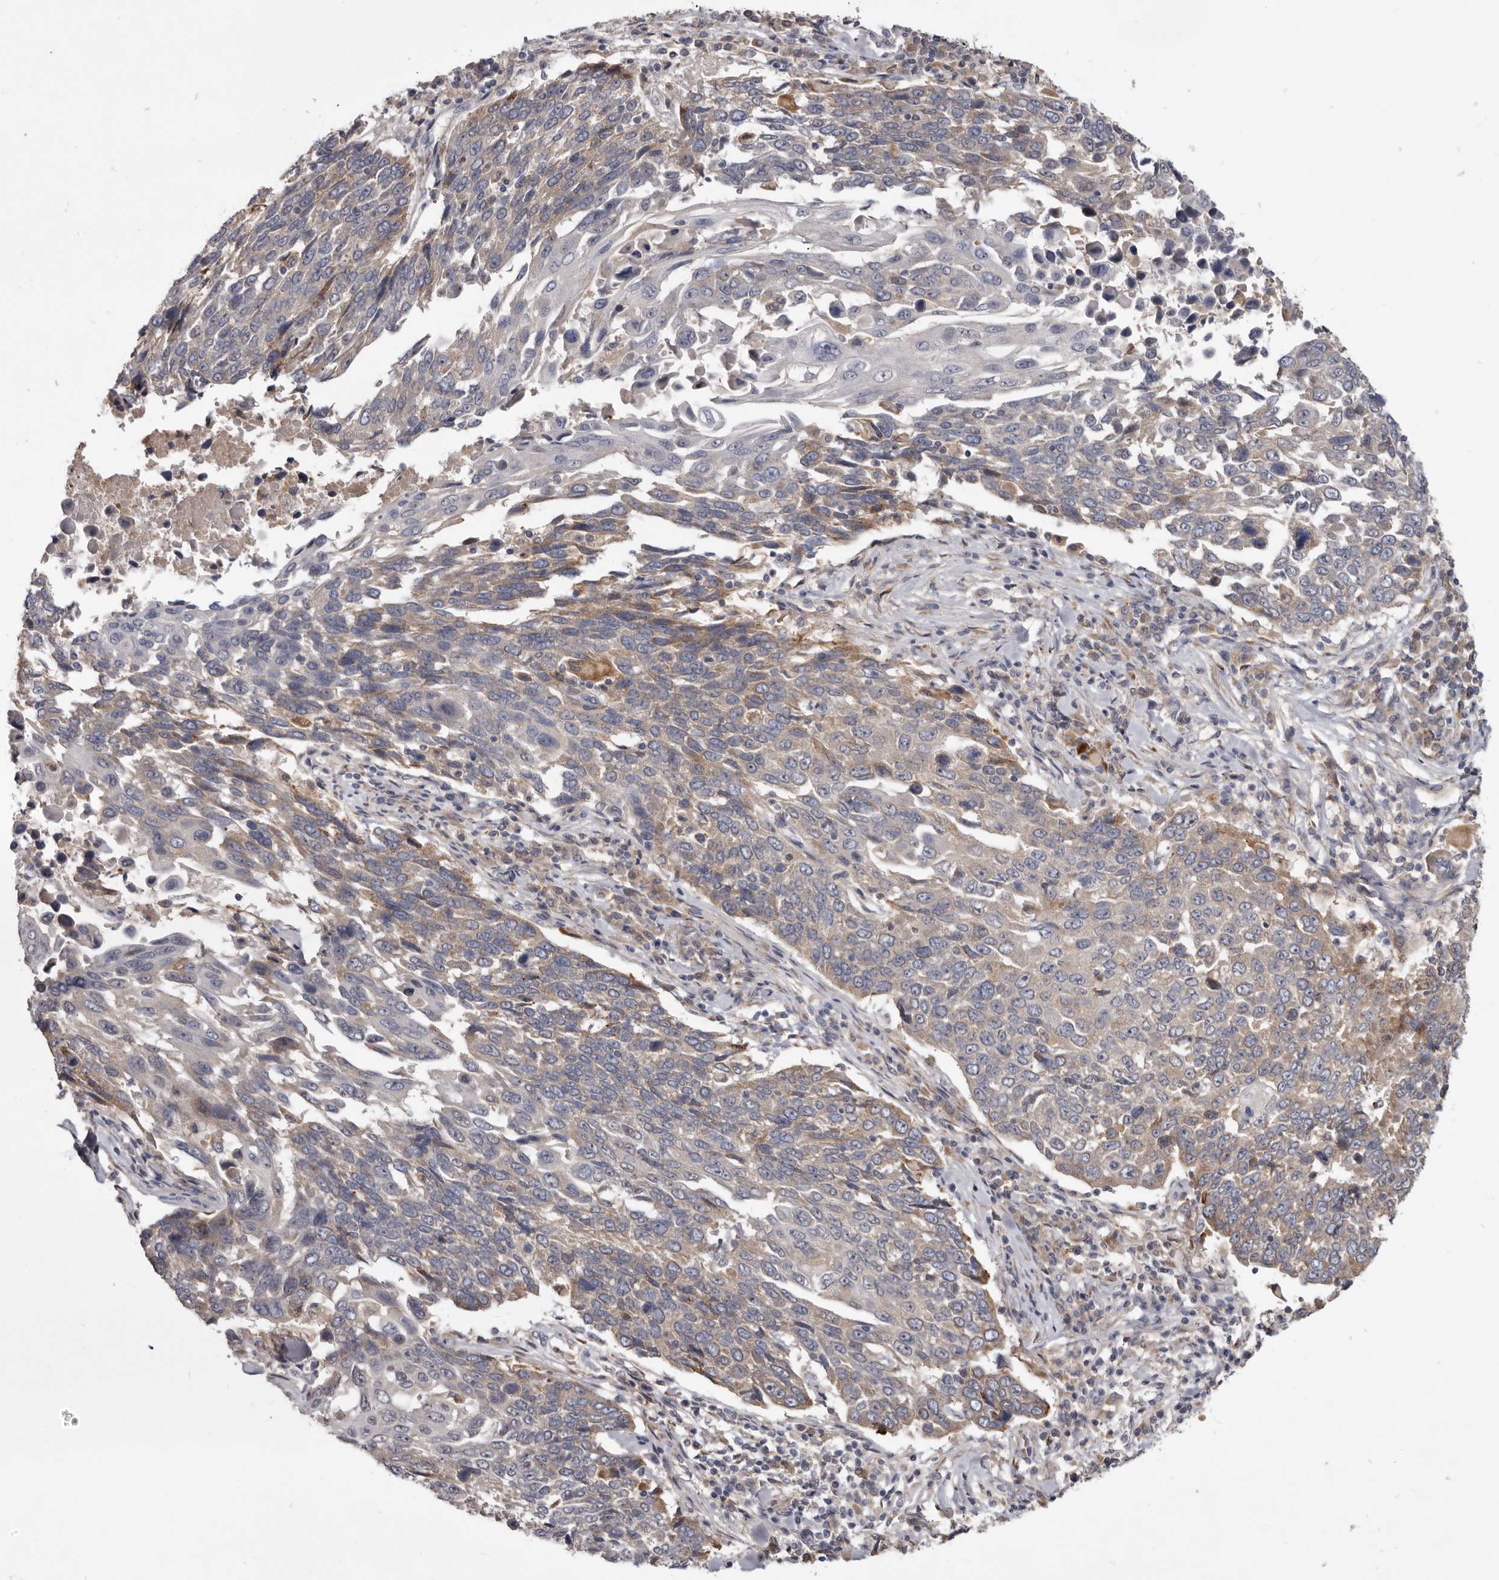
{"staining": {"intensity": "moderate", "quantity": "<25%", "location": "cytoplasmic/membranous"}, "tissue": "lung cancer", "cell_type": "Tumor cells", "image_type": "cancer", "snomed": [{"axis": "morphology", "description": "Squamous cell carcinoma, NOS"}, {"axis": "topography", "description": "Lung"}], "caption": "Brown immunohistochemical staining in lung cancer exhibits moderate cytoplasmic/membranous expression in approximately <25% of tumor cells.", "gene": "NENF", "patient": {"sex": "male", "age": 66}}